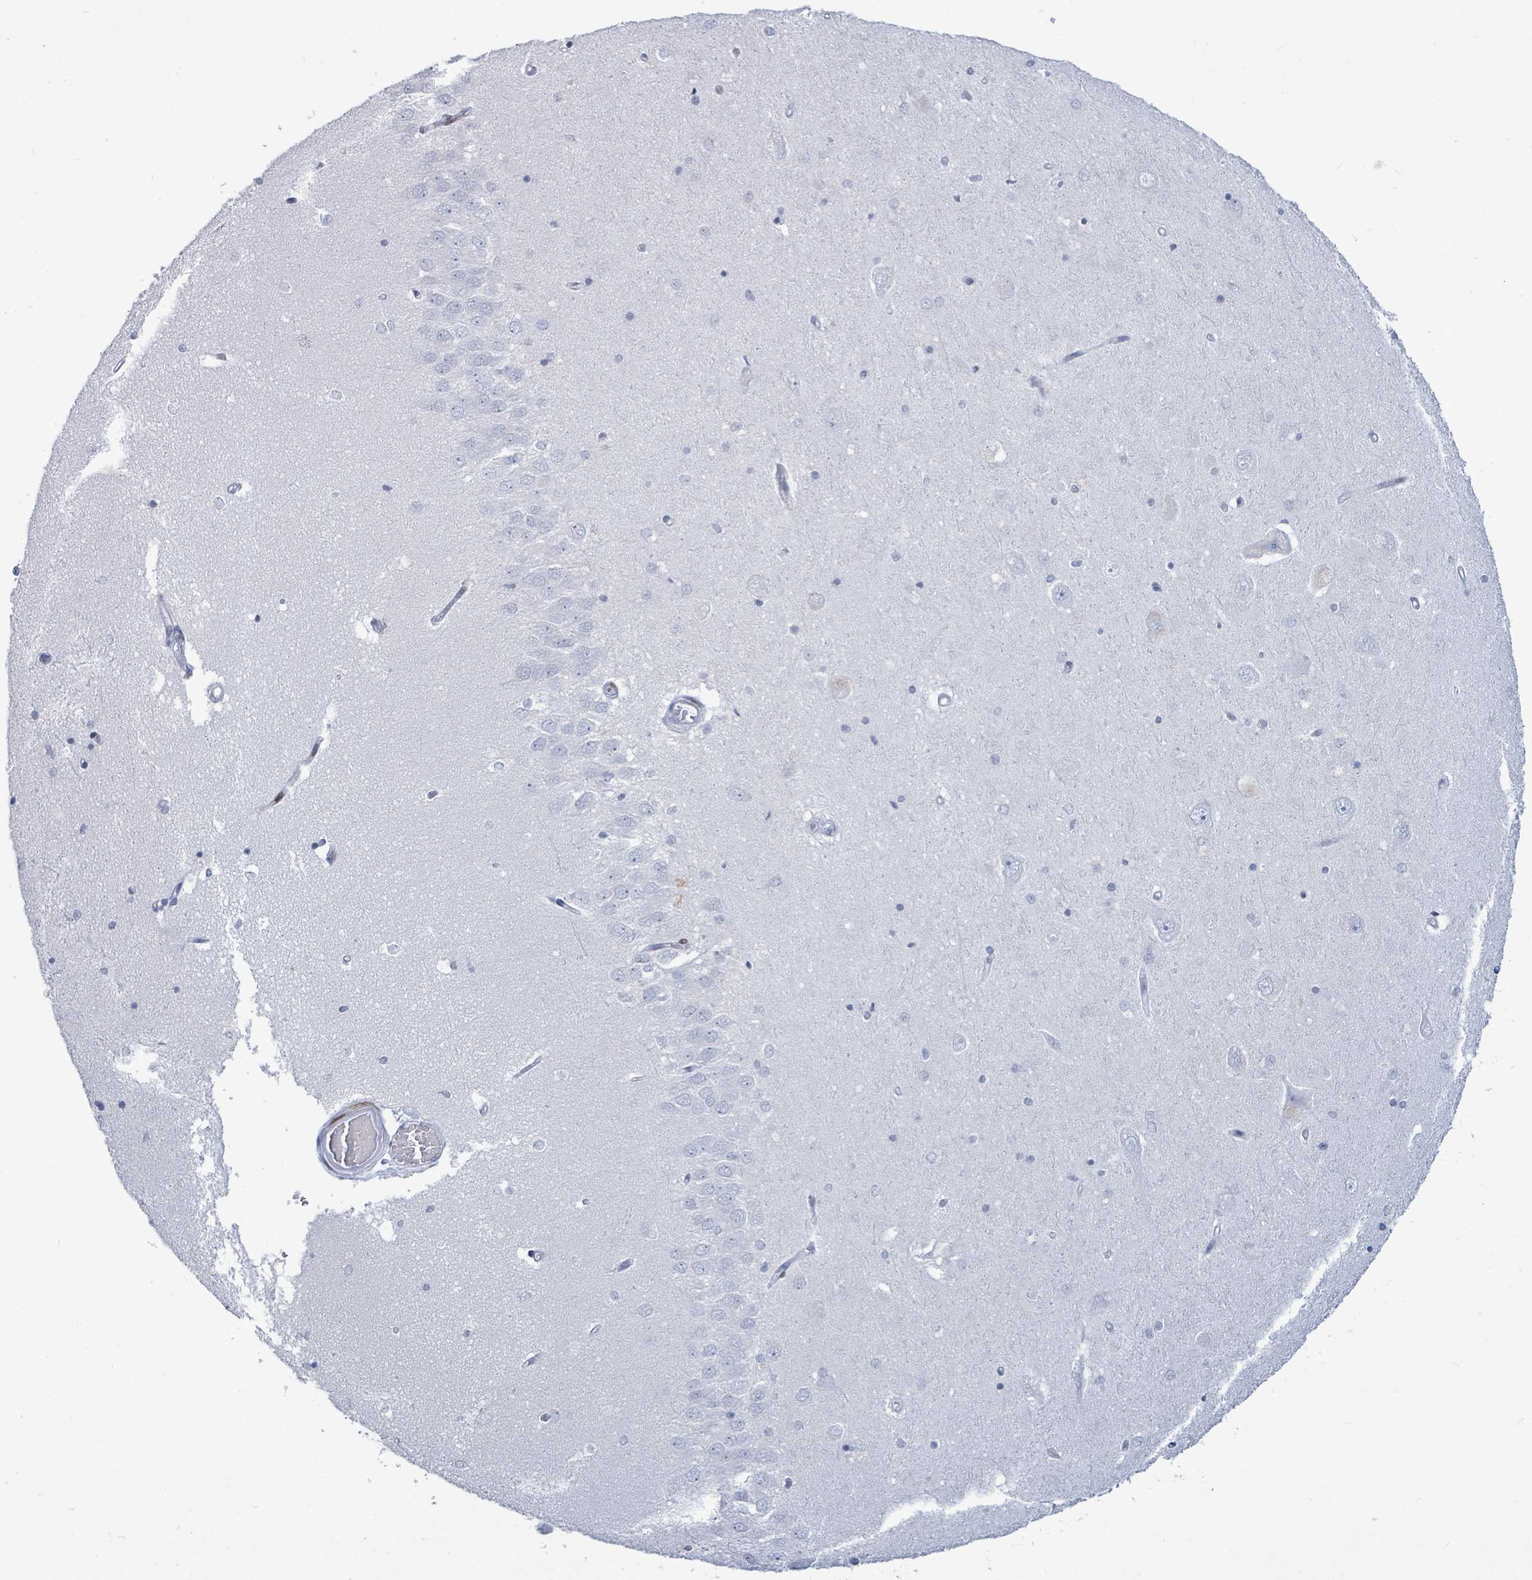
{"staining": {"intensity": "negative", "quantity": "none", "location": "none"}, "tissue": "hippocampus", "cell_type": "Glial cells", "image_type": "normal", "snomed": [{"axis": "morphology", "description": "Normal tissue, NOS"}, {"axis": "topography", "description": "Hippocampus"}], "caption": "Immunohistochemistry histopathology image of unremarkable hippocampus: human hippocampus stained with DAB displays no significant protein staining in glial cells.", "gene": "MALL", "patient": {"sex": "male", "age": 45}}